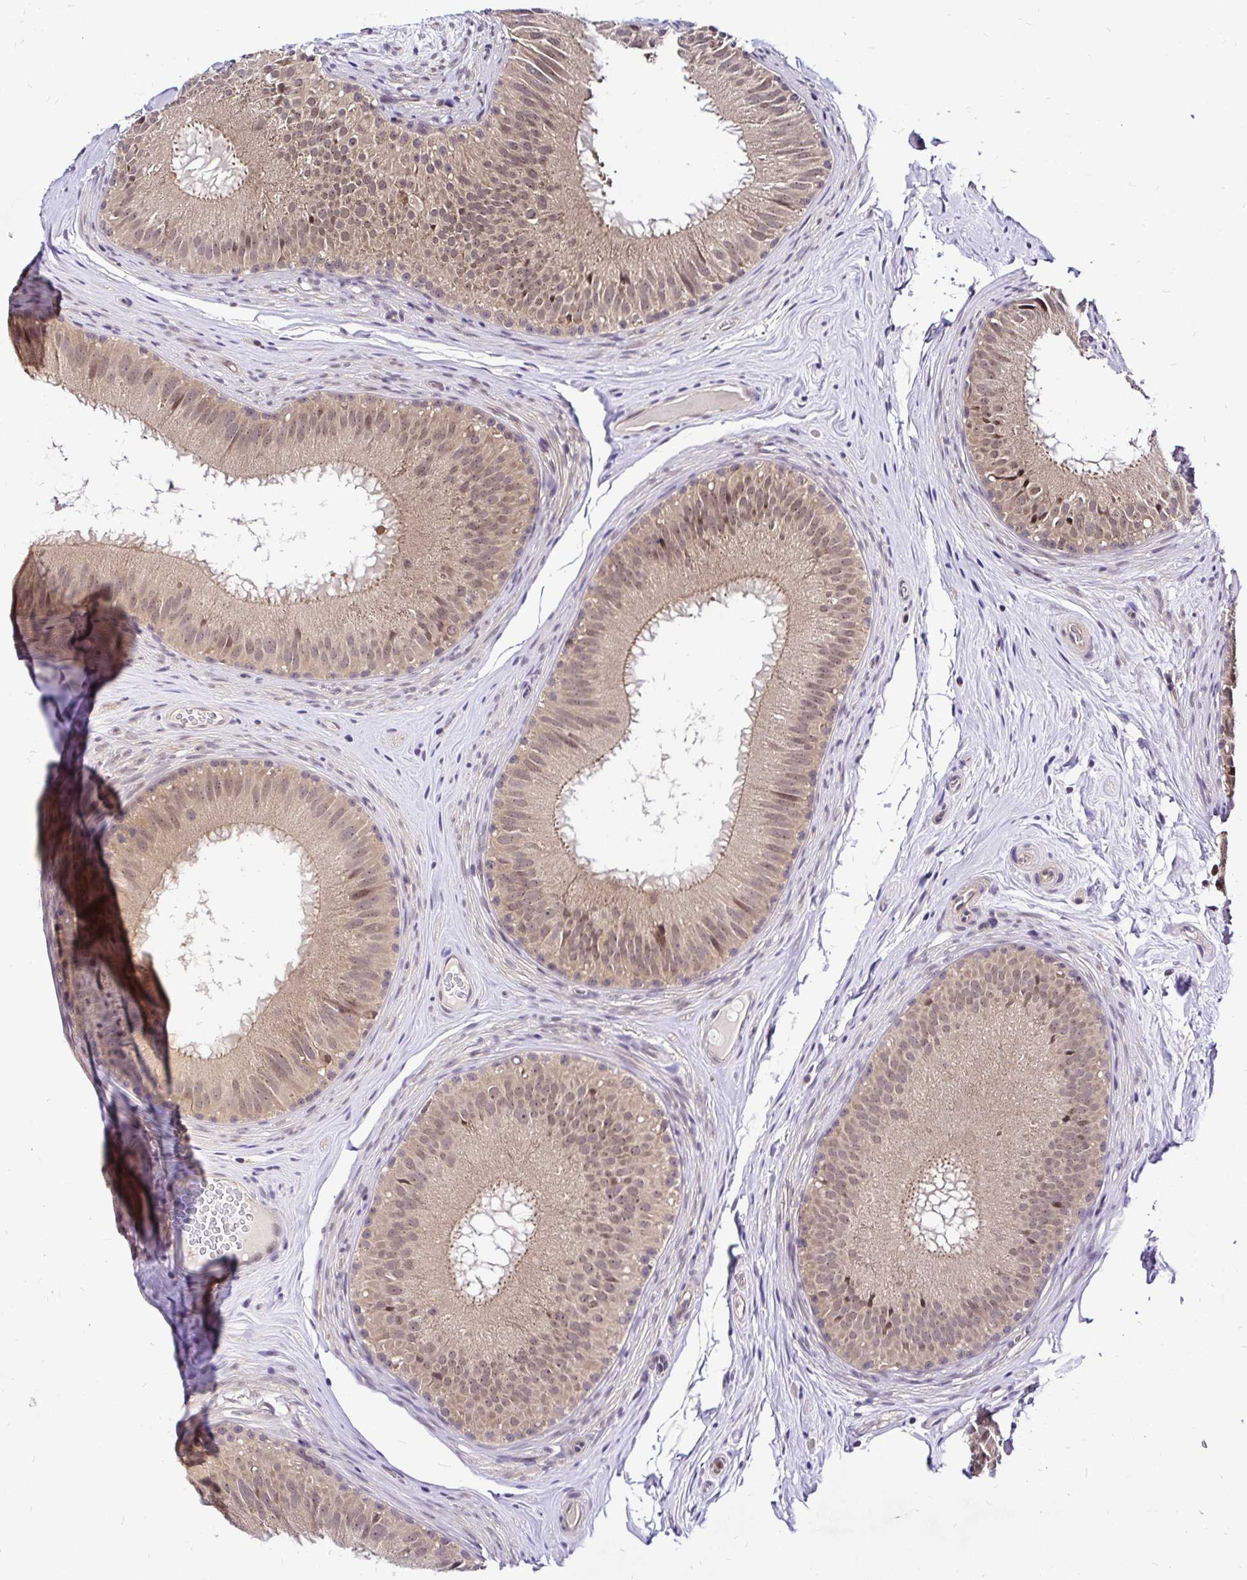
{"staining": {"intensity": "weak", "quantity": "25%-75%", "location": "nuclear"}, "tissue": "epididymis", "cell_type": "Glandular cells", "image_type": "normal", "snomed": [{"axis": "morphology", "description": "Normal tissue, NOS"}, {"axis": "topography", "description": "Epididymis"}], "caption": "Immunohistochemistry (IHC) micrograph of benign epididymis stained for a protein (brown), which exhibits low levels of weak nuclear staining in approximately 25%-75% of glandular cells.", "gene": "UBE2M", "patient": {"sex": "male", "age": 44}}